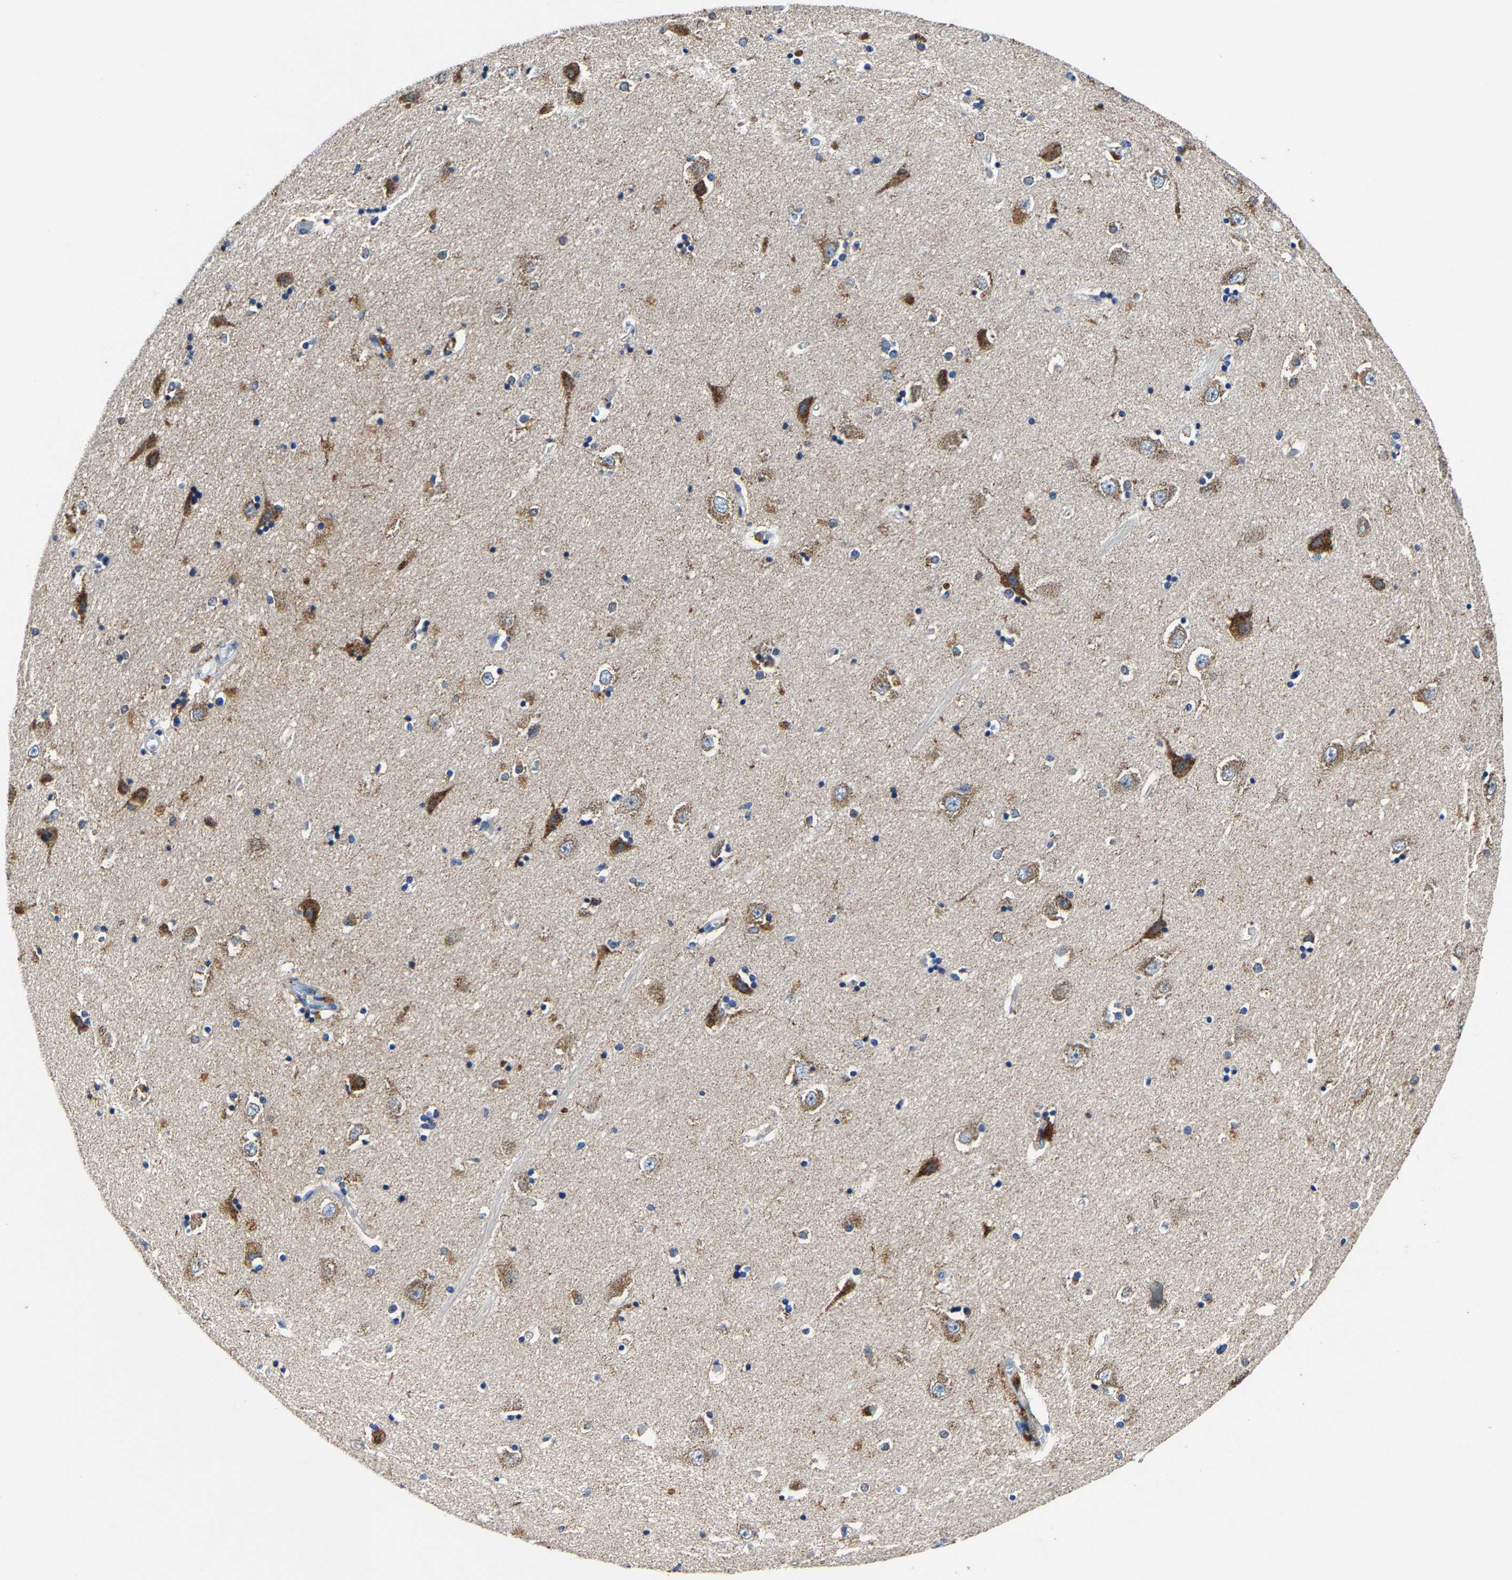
{"staining": {"intensity": "negative", "quantity": "none", "location": "none"}, "tissue": "hippocampus", "cell_type": "Glial cells", "image_type": "normal", "snomed": [{"axis": "morphology", "description": "Normal tissue, NOS"}, {"axis": "topography", "description": "Hippocampus"}], "caption": "Glial cells show no significant positivity in normal hippocampus. The staining is performed using DAB (3,3'-diaminobenzidine) brown chromogen with nuclei counter-stained in using hematoxylin.", "gene": "SLC25A25", "patient": {"sex": "male", "age": 45}}